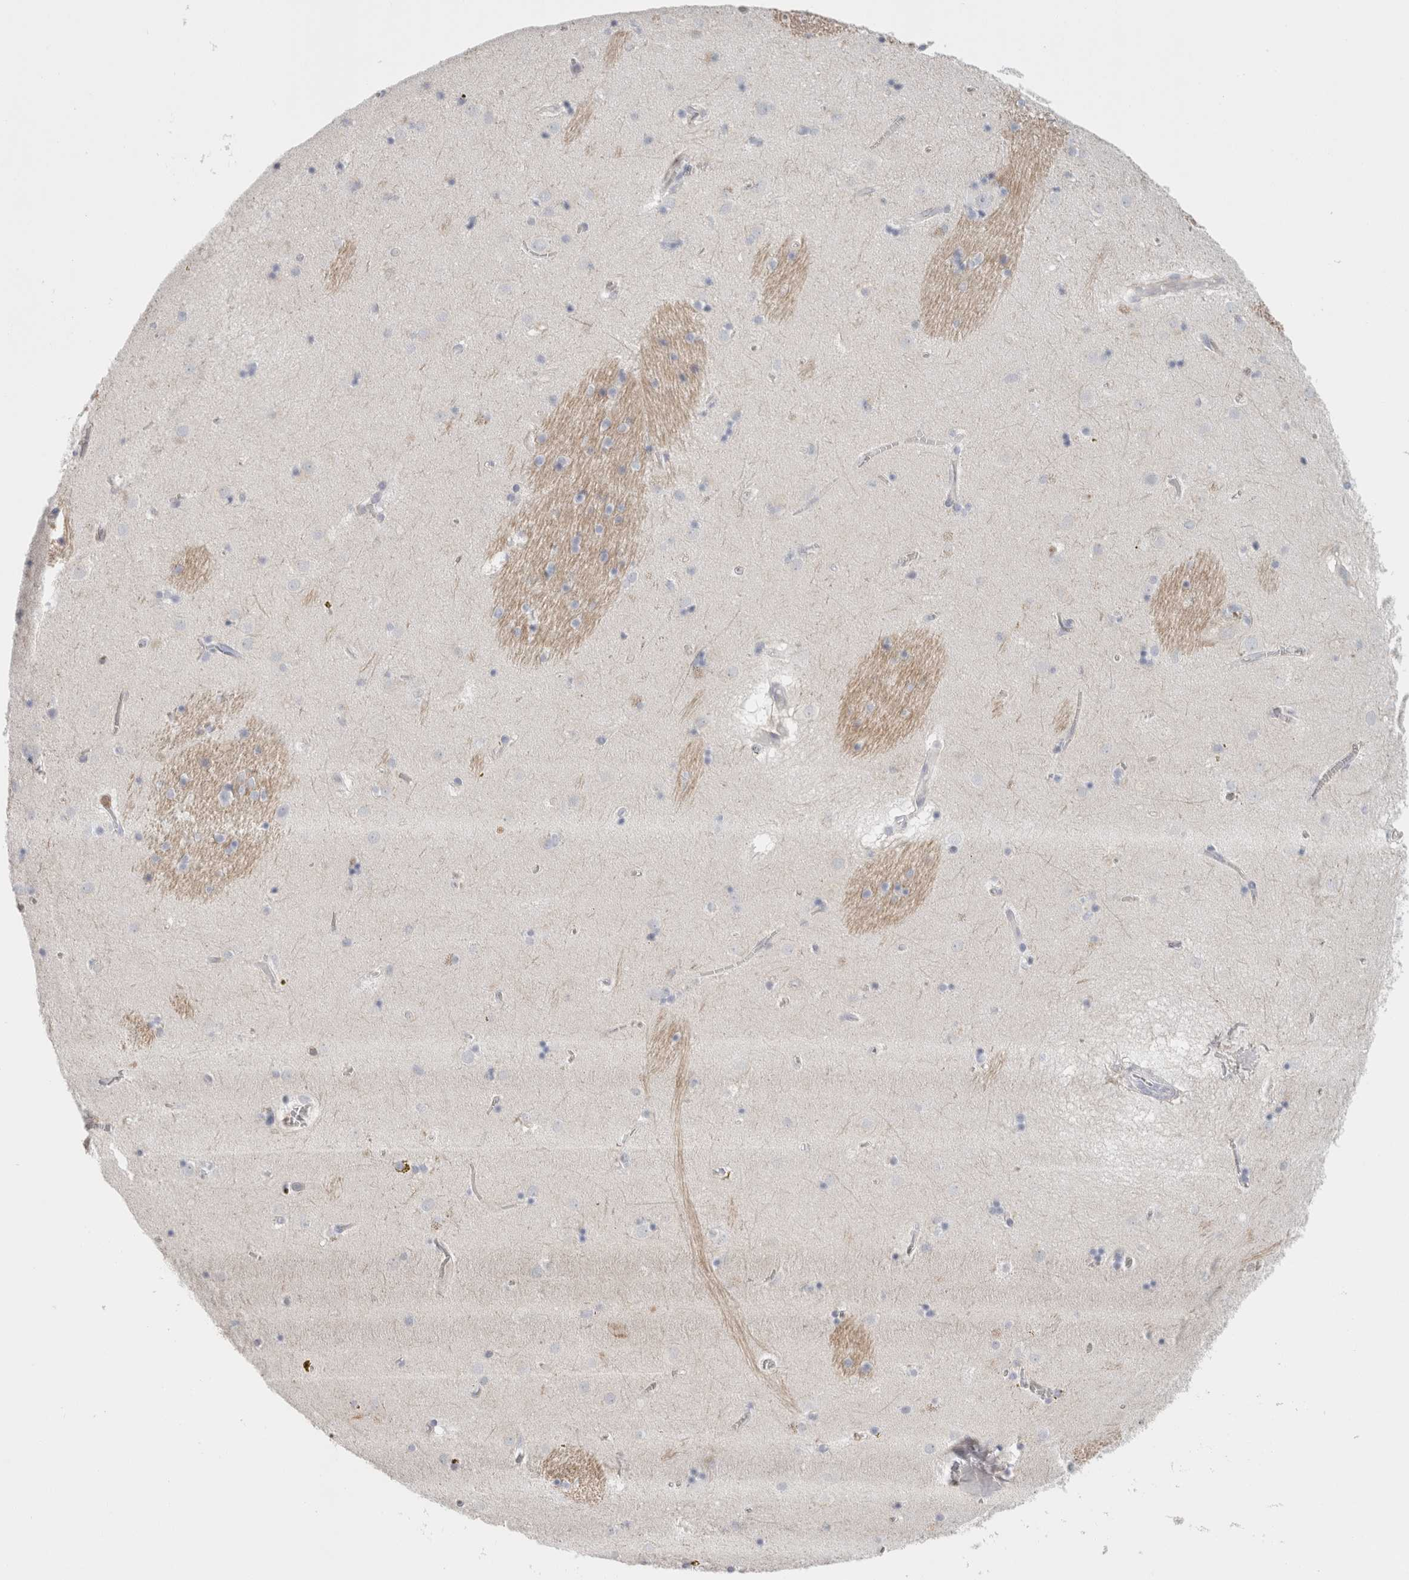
{"staining": {"intensity": "negative", "quantity": "none", "location": "none"}, "tissue": "caudate", "cell_type": "Glial cells", "image_type": "normal", "snomed": [{"axis": "morphology", "description": "Normal tissue, NOS"}, {"axis": "topography", "description": "Lateral ventricle wall"}], "caption": "Immunohistochemistry (IHC) of unremarkable caudate demonstrates no expression in glial cells.", "gene": "P2RY2", "patient": {"sex": "male", "age": 70}}